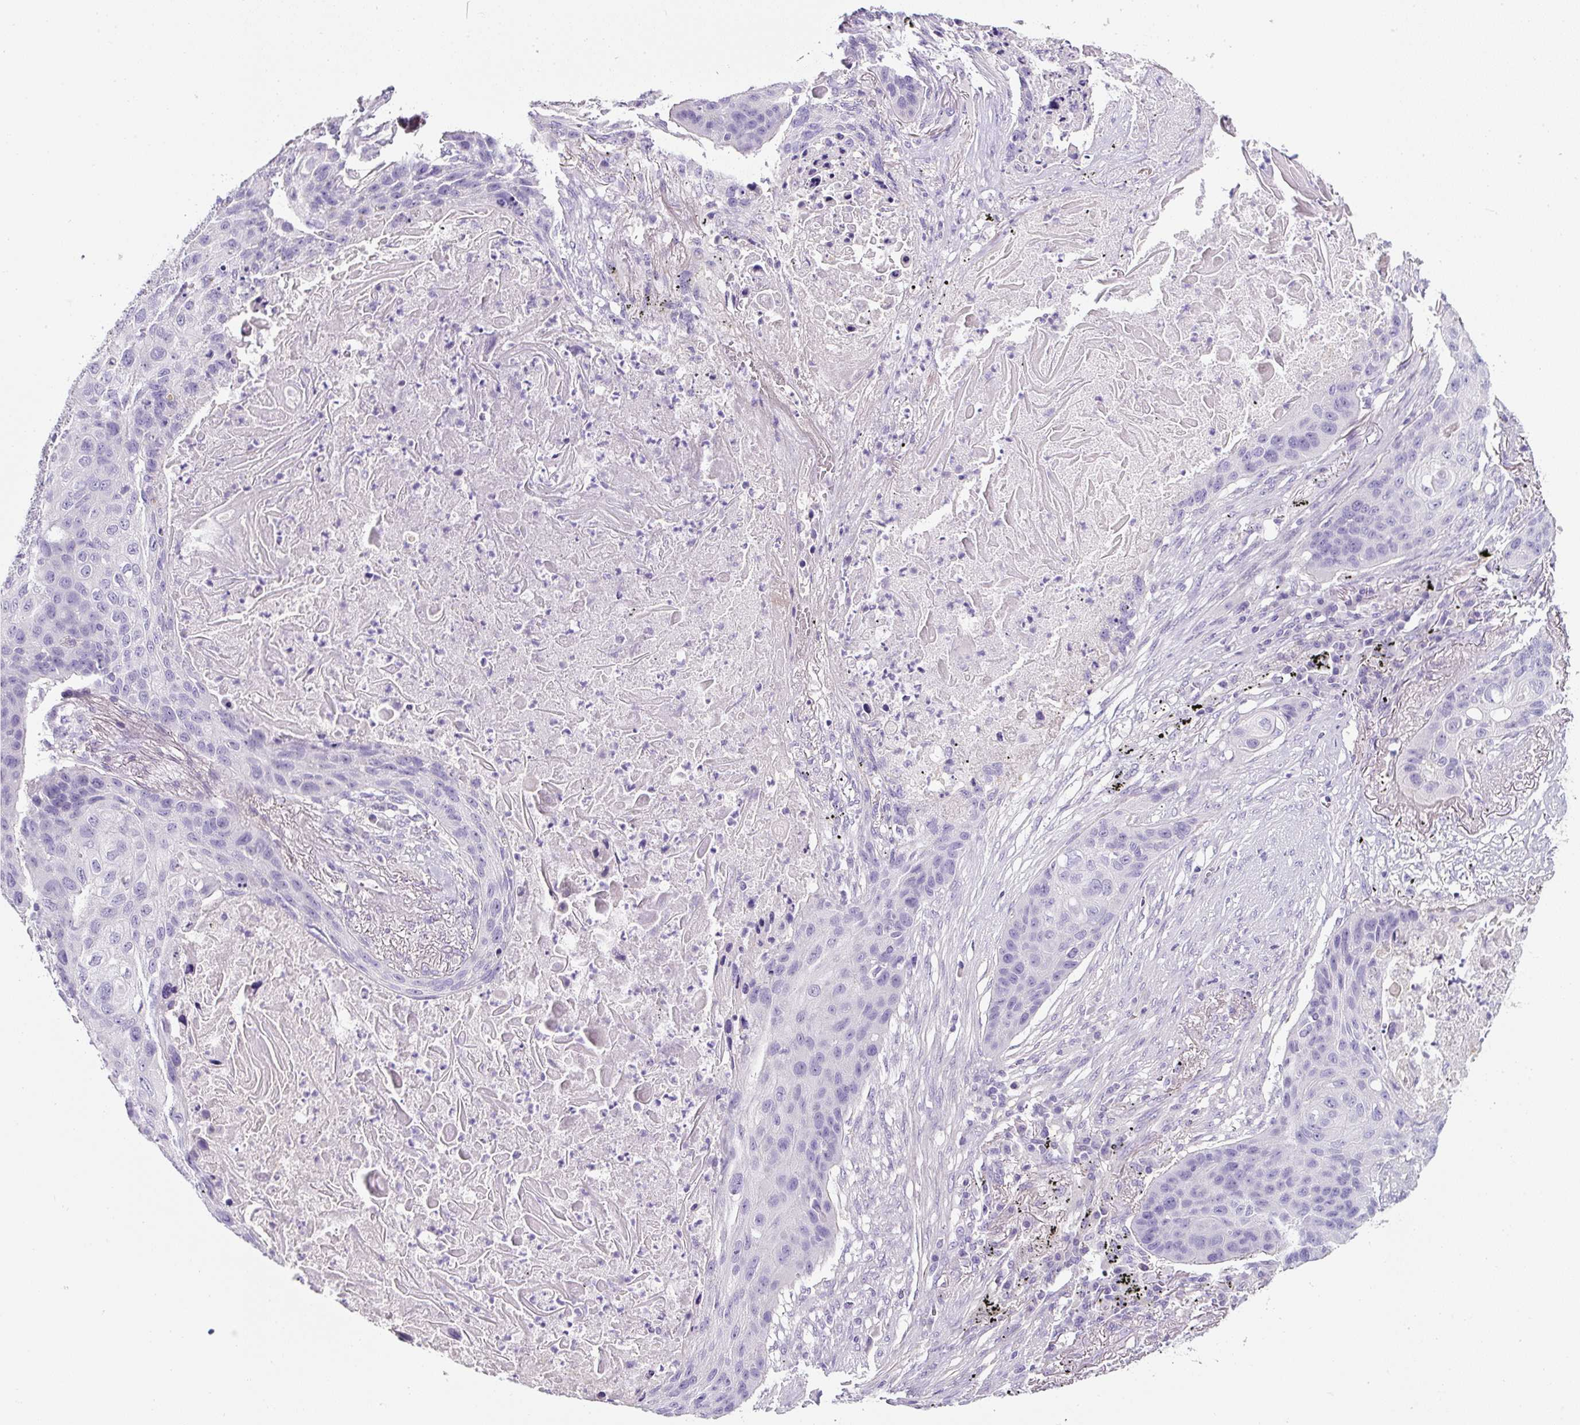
{"staining": {"intensity": "negative", "quantity": "none", "location": "none"}, "tissue": "lung cancer", "cell_type": "Tumor cells", "image_type": "cancer", "snomed": [{"axis": "morphology", "description": "Squamous cell carcinoma, NOS"}, {"axis": "topography", "description": "Lung"}], "caption": "A high-resolution histopathology image shows IHC staining of squamous cell carcinoma (lung), which exhibits no significant positivity in tumor cells.", "gene": "OR14A2", "patient": {"sex": "female", "age": 63}}